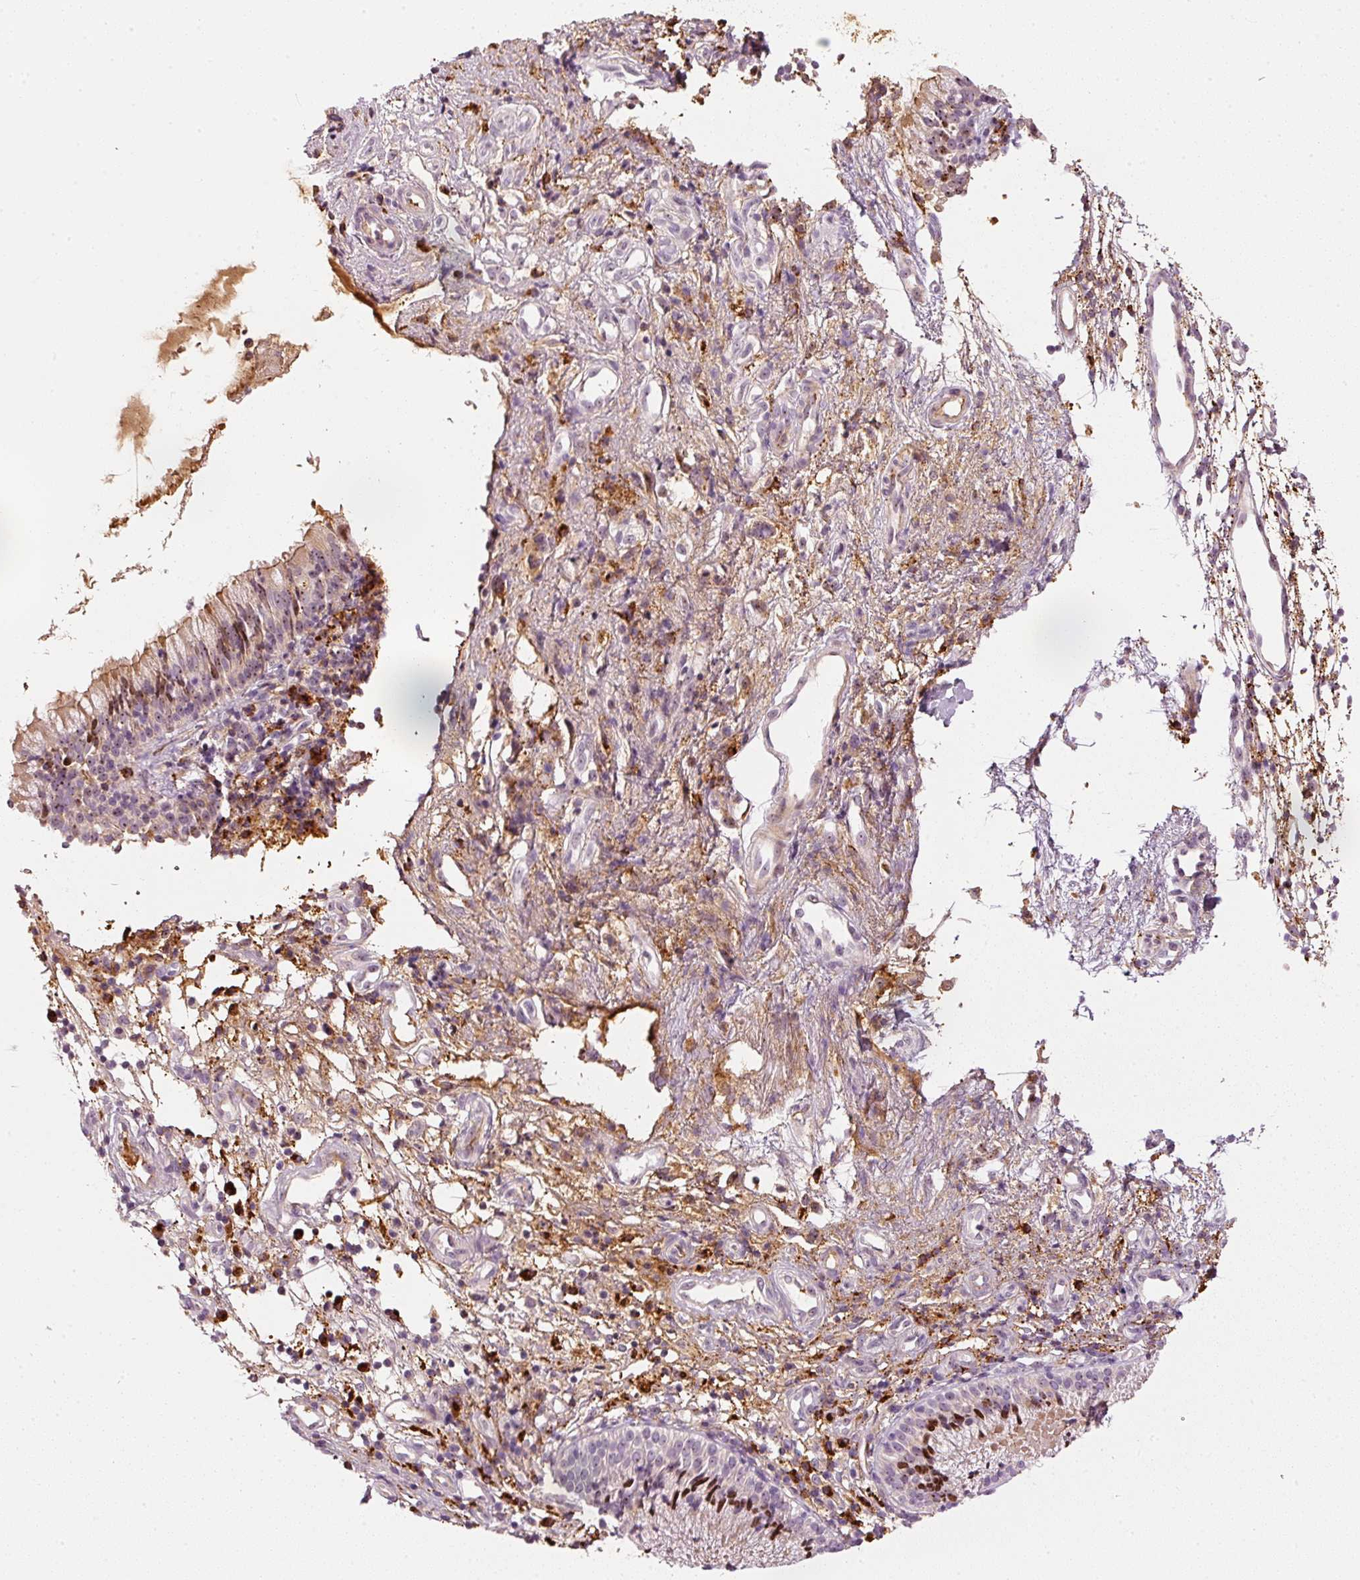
{"staining": {"intensity": "moderate", "quantity": "<25%", "location": "cytoplasmic/membranous,nuclear"}, "tissue": "nasopharynx", "cell_type": "Respiratory epithelial cells", "image_type": "normal", "snomed": [{"axis": "morphology", "description": "Normal tissue, NOS"}, {"axis": "topography", "description": "Nasopharynx"}], "caption": "High-magnification brightfield microscopy of normal nasopharynx stained with DAB (3,3'-diaminobenzidine) (brown) and counterstained with hematoxylin (blue). respiratory epithelial cells exhibit moderate cytoplasmic/membranous,nuclear staining is present in about<25% of cells. The staining was performed using DAB (3,3'-diaminobenzidine) to visualize the protein expression in brown, while the nuclei were stained in blue with hematoxylin (Magnification: 20x).", "gene": "VCAM1", "patient": {"sex": "male", "age": 21}}